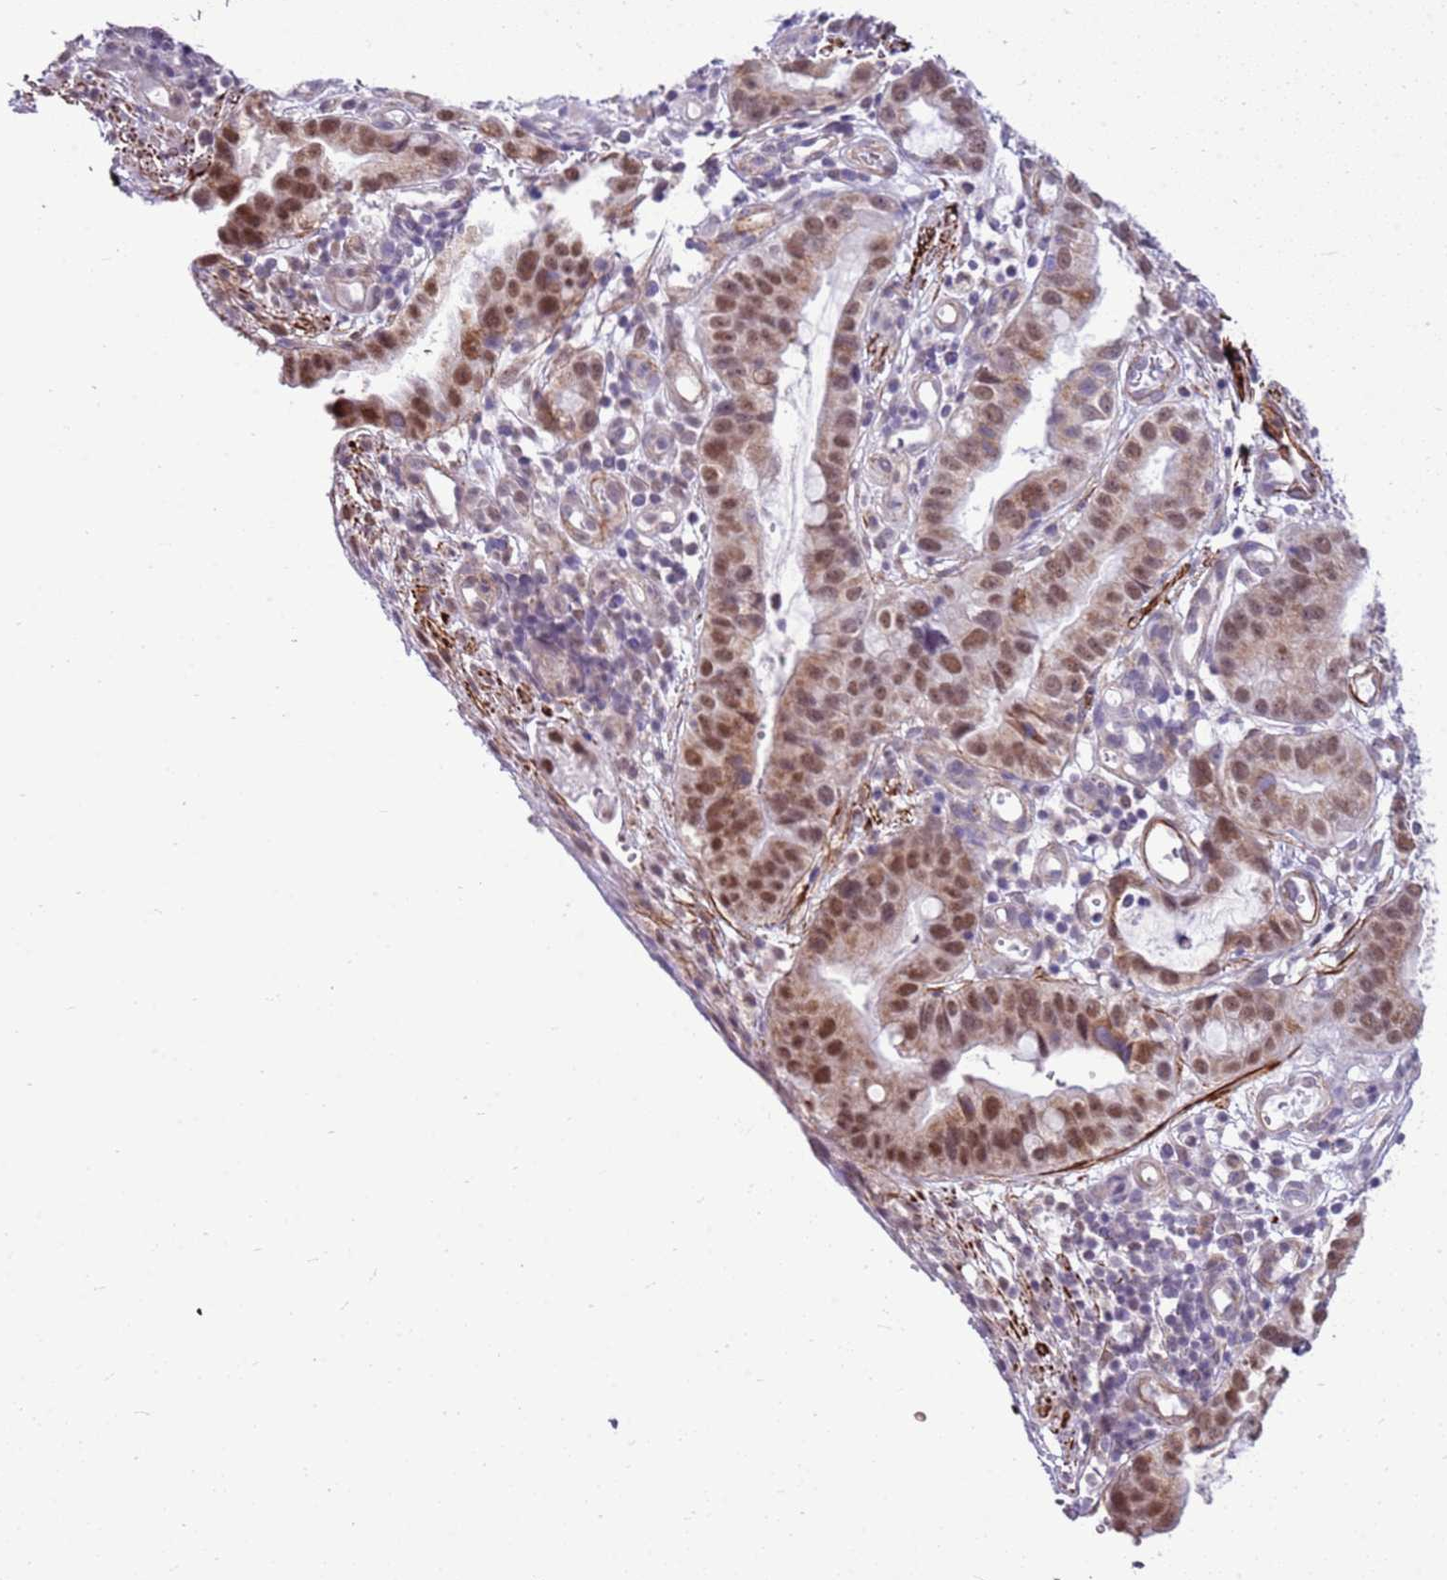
{"staining": {"intensity": "moderate", "quantity": ">75%", "location": "cytoplasmic/membranous,nuclear"}, "tissue": "stomach cancer", "cell_type": "Tumor cells", "image_type": "cancer", "snomed": [{"axis": "morphology", "description": "Adenocarcinoma, NOS"}, {"axis": "topography", "description": "Stomach"}], "caption": "Stomach cancer stained with immunohistochemistry demonstrates moderate cytoplasmic/membranous and nuclear staining in about >75% of tumor cells. (Stains: DAB in brown, nuclei in blue, Microscopy: brightfield microscopy at high magnification).", "gene": "SMIM4", "patient": {"sex": "male", "age": 55}}